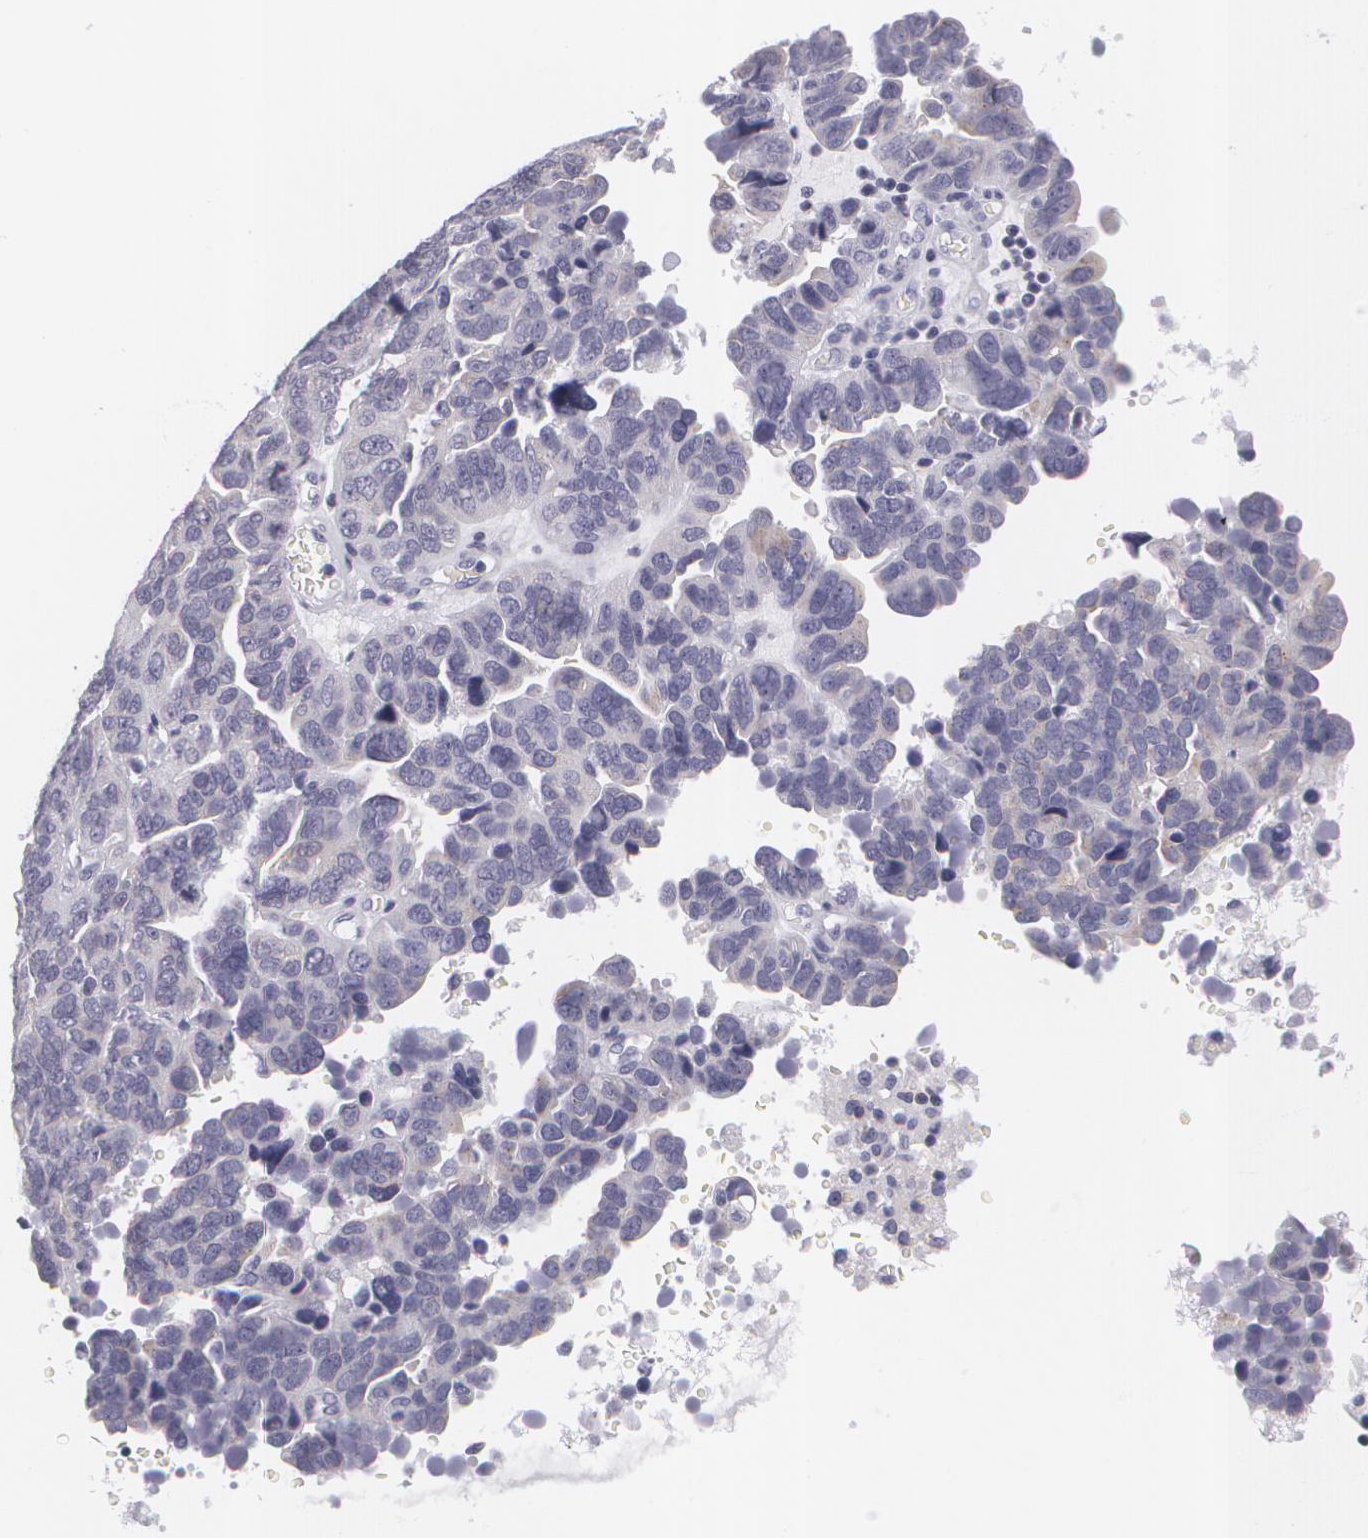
{"staining": {"intensity": "negative", "quantity": "none", "location": "none"}, "tissue": "ovarian cancer", "cell_type": "Tumor cells", "image_type": "cancer", "snomed": [{"axis": "morphology", "description": "Cystadenocarcinoma, serous, NOS"}, {"axis": "topography", "description": "Ovary"}], "caption": "Human ovarian cancer stained for a protein using immunohistochemistry (IHC) demonstrates no positivity in tumor cells.", "gene": "MBNL3", "patient": {"sex": "female", "age": 64}}